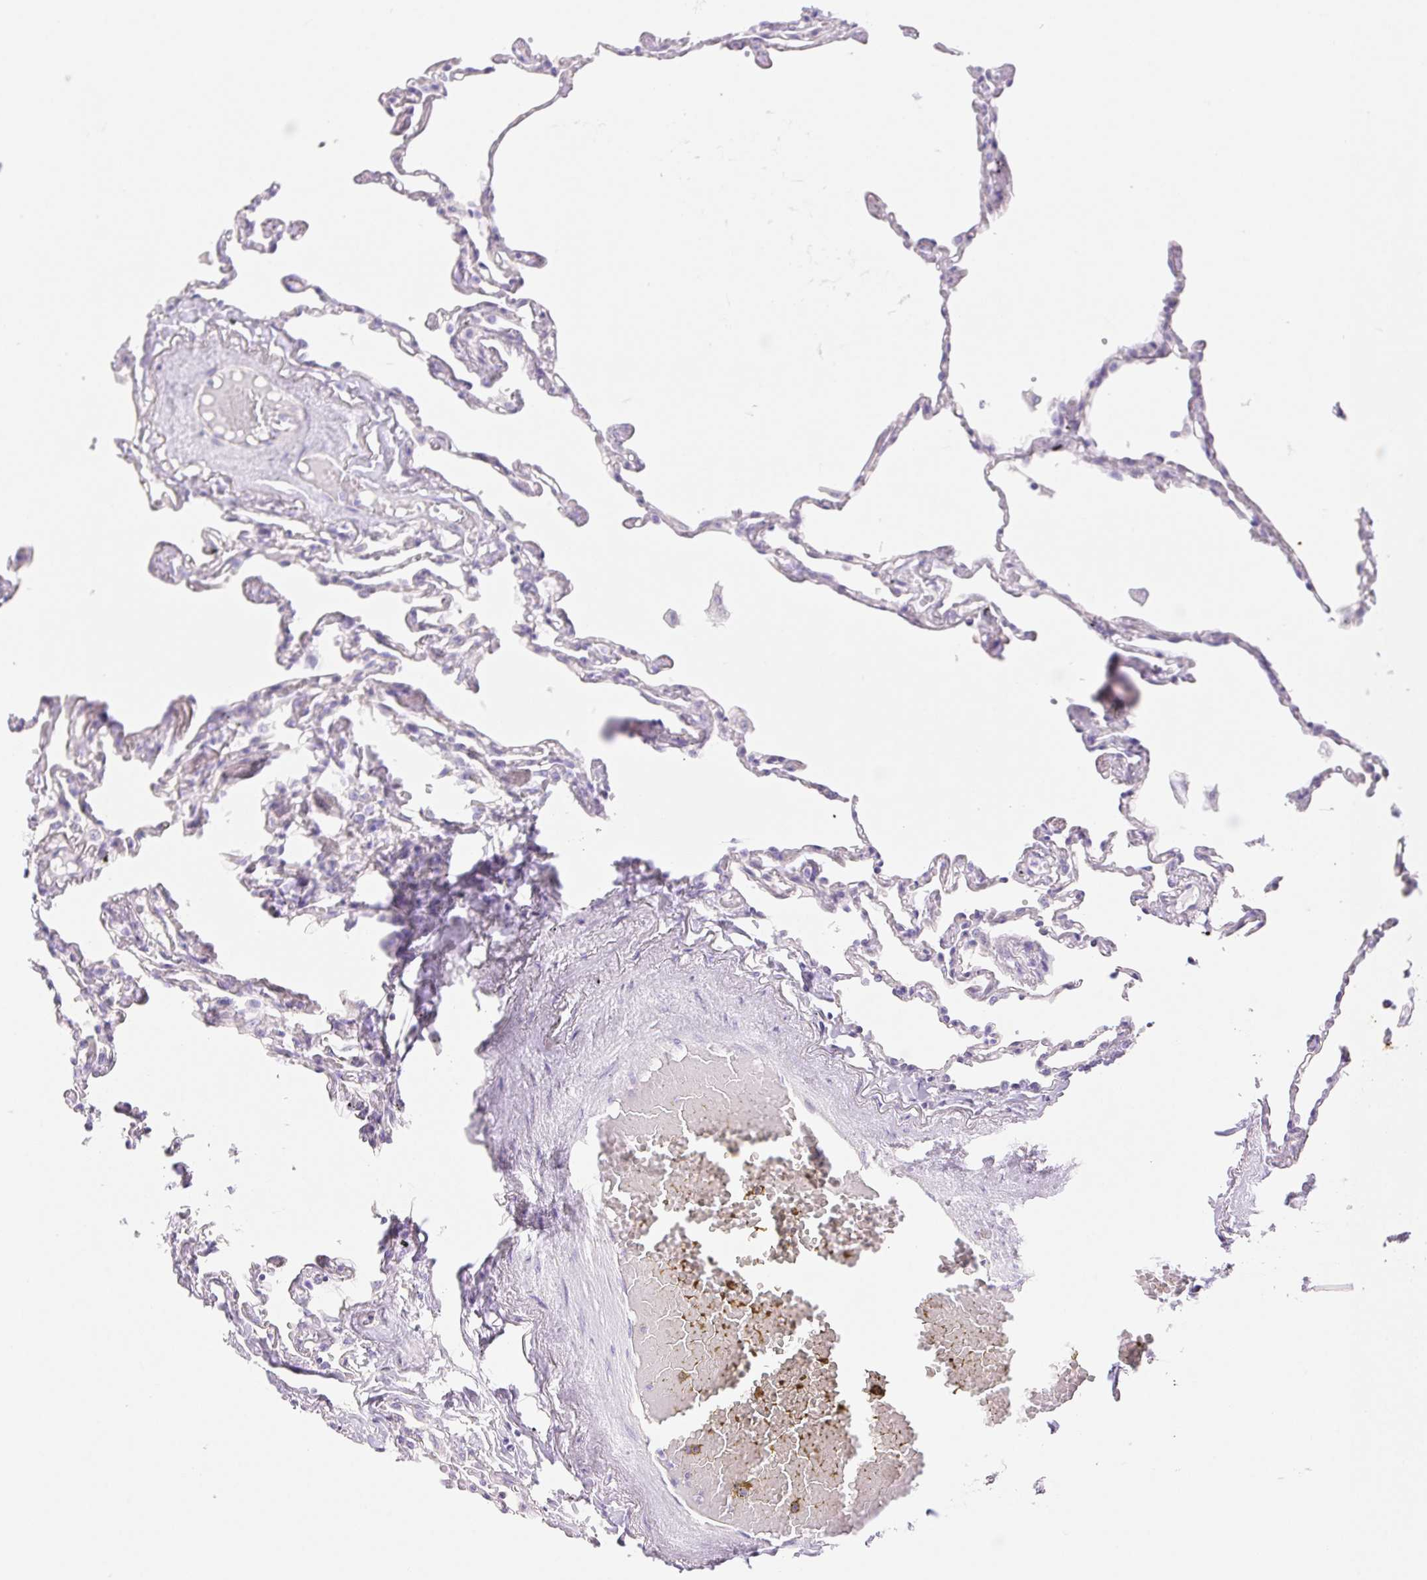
{"staining": {"intensity": "negative", "quantity": "none", "location": "none"}, "tissue": "lung", "cell_type": "Alveolar cells", "image_type": "normal", "snomed": [{"axis": "morphology", "description": "Normal tissue, NOS"}, {"axis": "topography", "description": "Lung"}], "caption": "IHC photomicrograph of normal lung: lung stained with DAB shows no significant protein staining in alveolar cells. (DAB (3,3'-diaminobenzidine) immunohistochemistry, high magnification).", "gene": "PNLIP", "patient": {"sex": "female", "age": 67}}